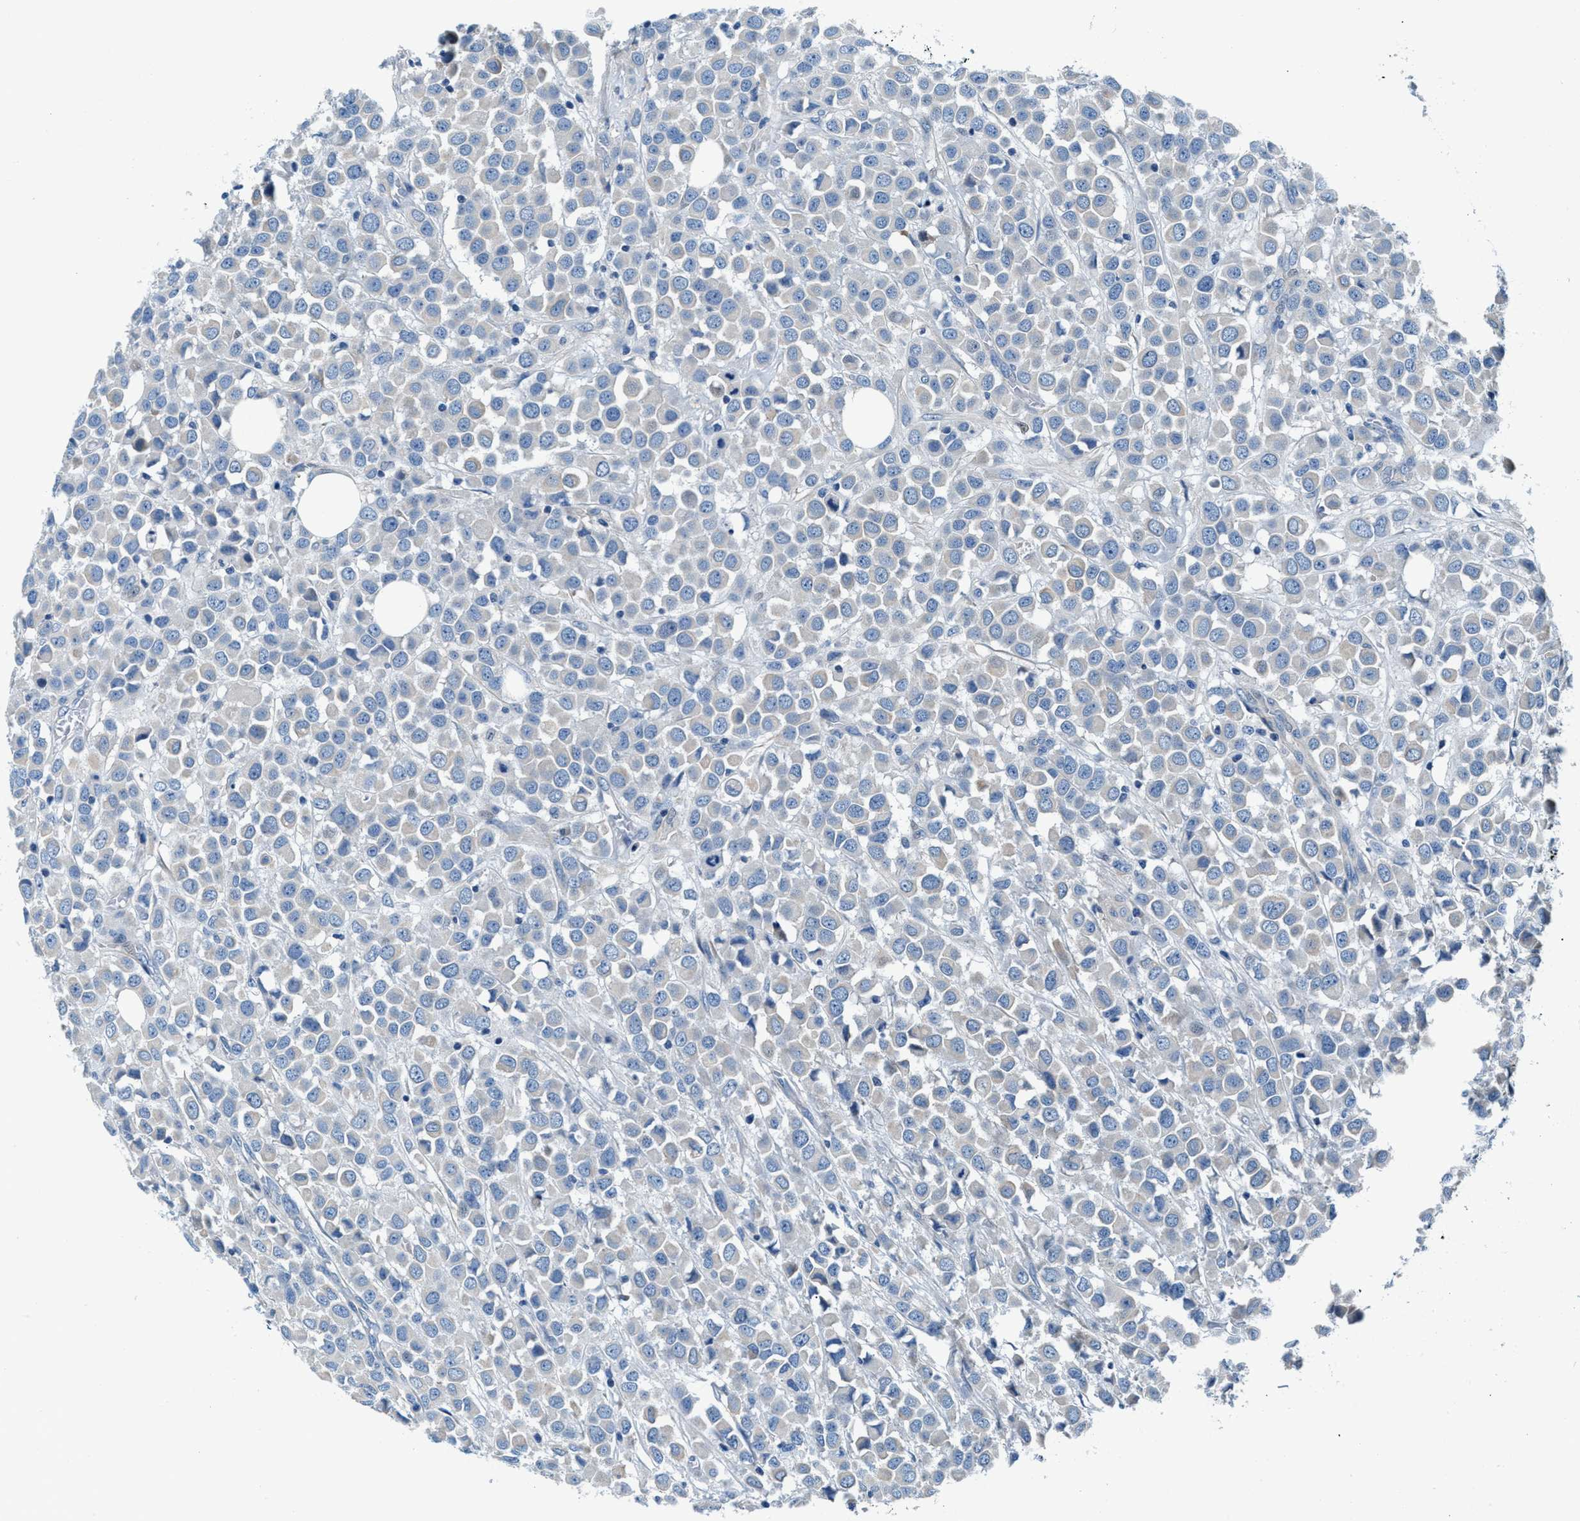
{"staining": {"intensity": "weak", "quantity": "<25%", "location": "cytoplasmic/membranous"}, "tissue": "breast cancer", "cell_type": "Tumor cells", "image_type": "cancer", "snomed": [{"axis": "morphology", "description": "Duct carcinoma"}, {"axis": "topography", "description": "Breast"}], "caption": "The photomicrograph exhibits no staining of tumor cells in invasive ductal carcinoma (breast). The staining was performed using DAB (3,3'-diaminobenzidine) to visualize the protein expression in brown, while the nuclei were stained in blue with hematoxylin (Magnification: 20x).", "gene": "CDRT4", "patient": {"sex": "female", "age": 61}}